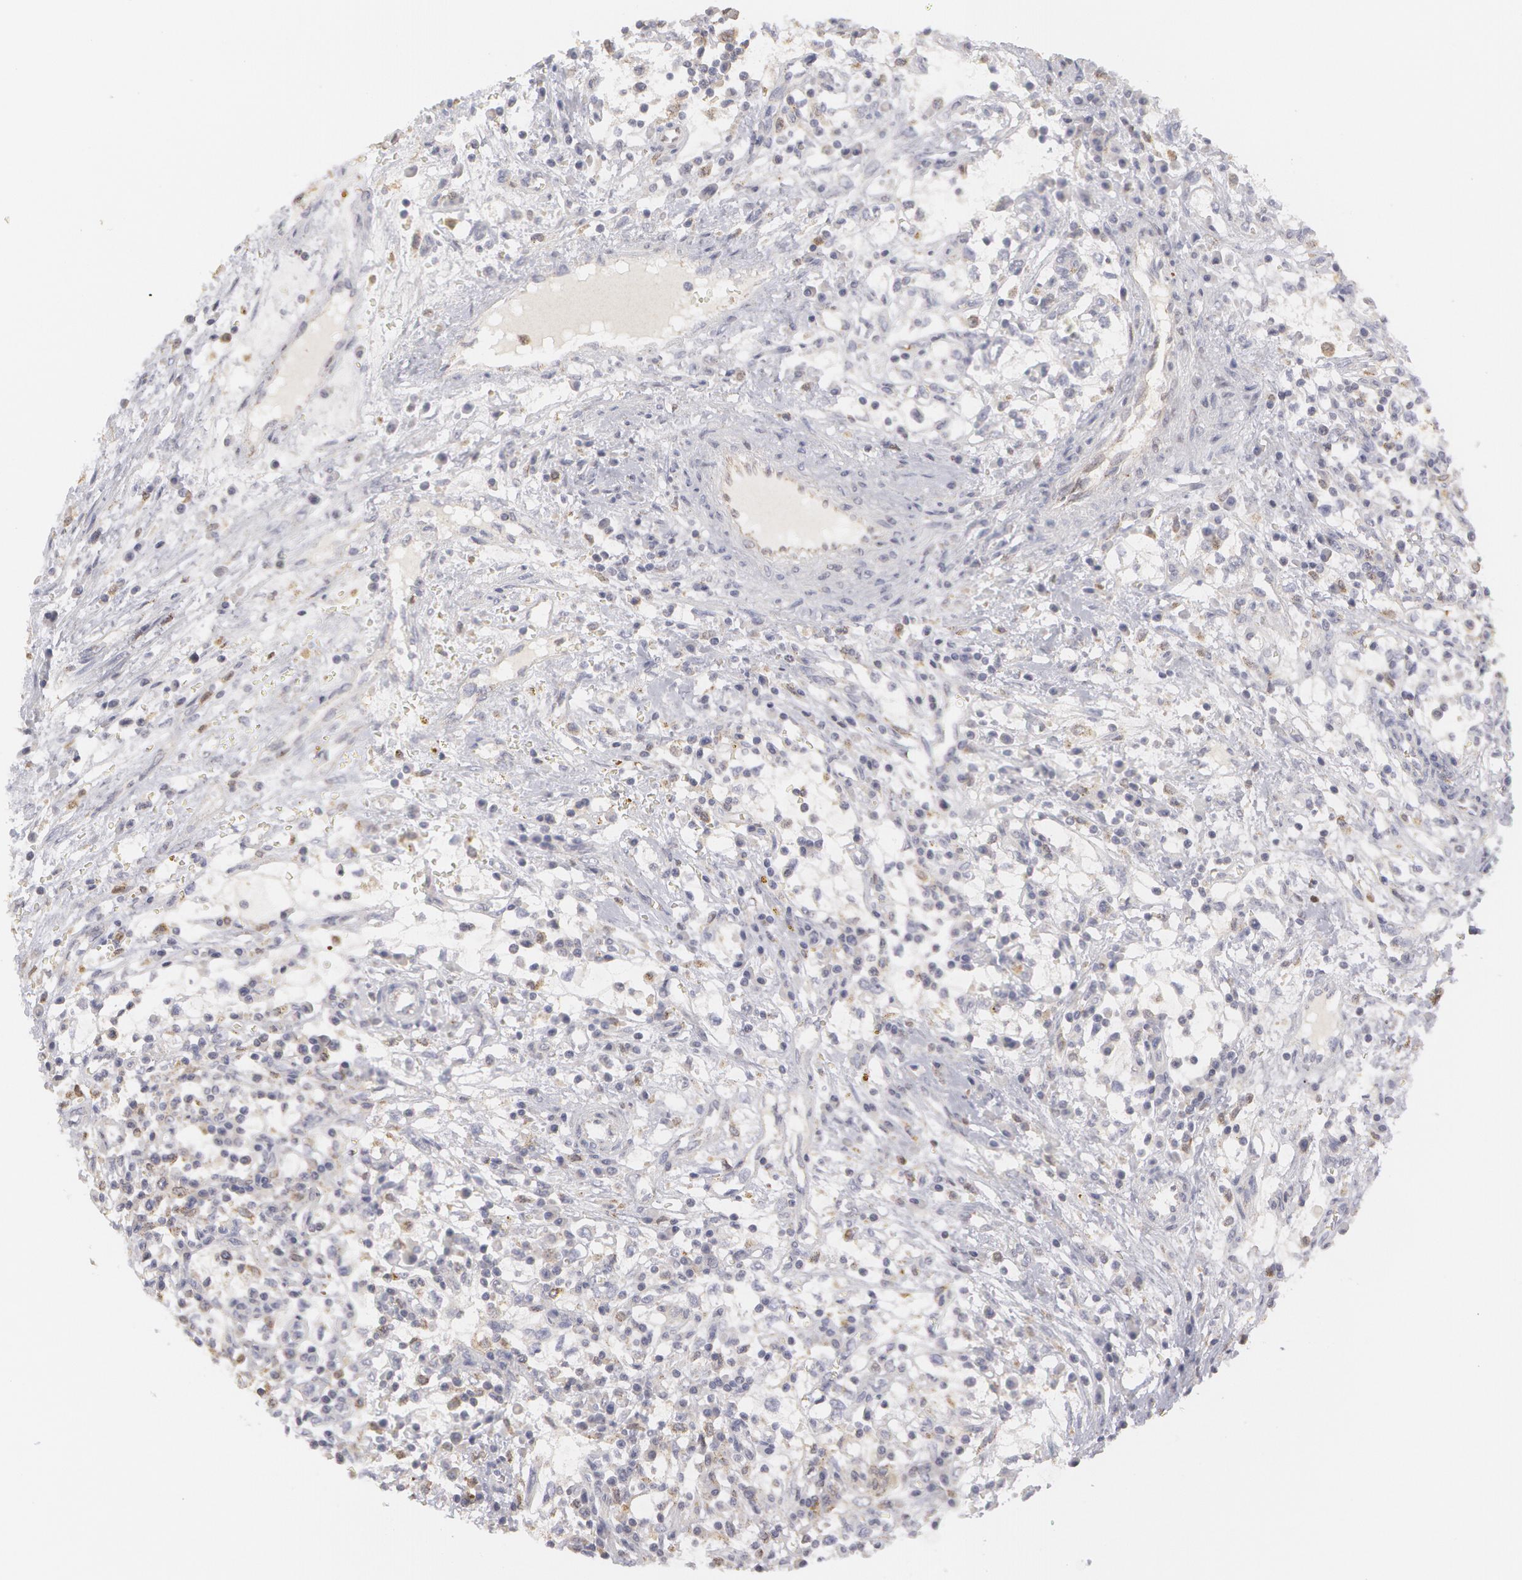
{"staining": {"intensity": "weak", "quantity": "25%-75%", "location": "cytoplasmic/membranous"}, "tissue": "renal cancer", "cell_type": "Tumor cells", "image_type": "cancer", "snomed": [{"axis": "morphology", "description": "Adenocarcinoma, NOS"}, {"axis": "topography", "description": "Kidney"}], "caption": "Weak cytoplasmic/membranous positivity for a protein is present in approximately 25%-75% of tumor cells of renal cancer using immunohistochemistry.", "gene": "CAT", "patient": {"sex": "male", "age": 82}}